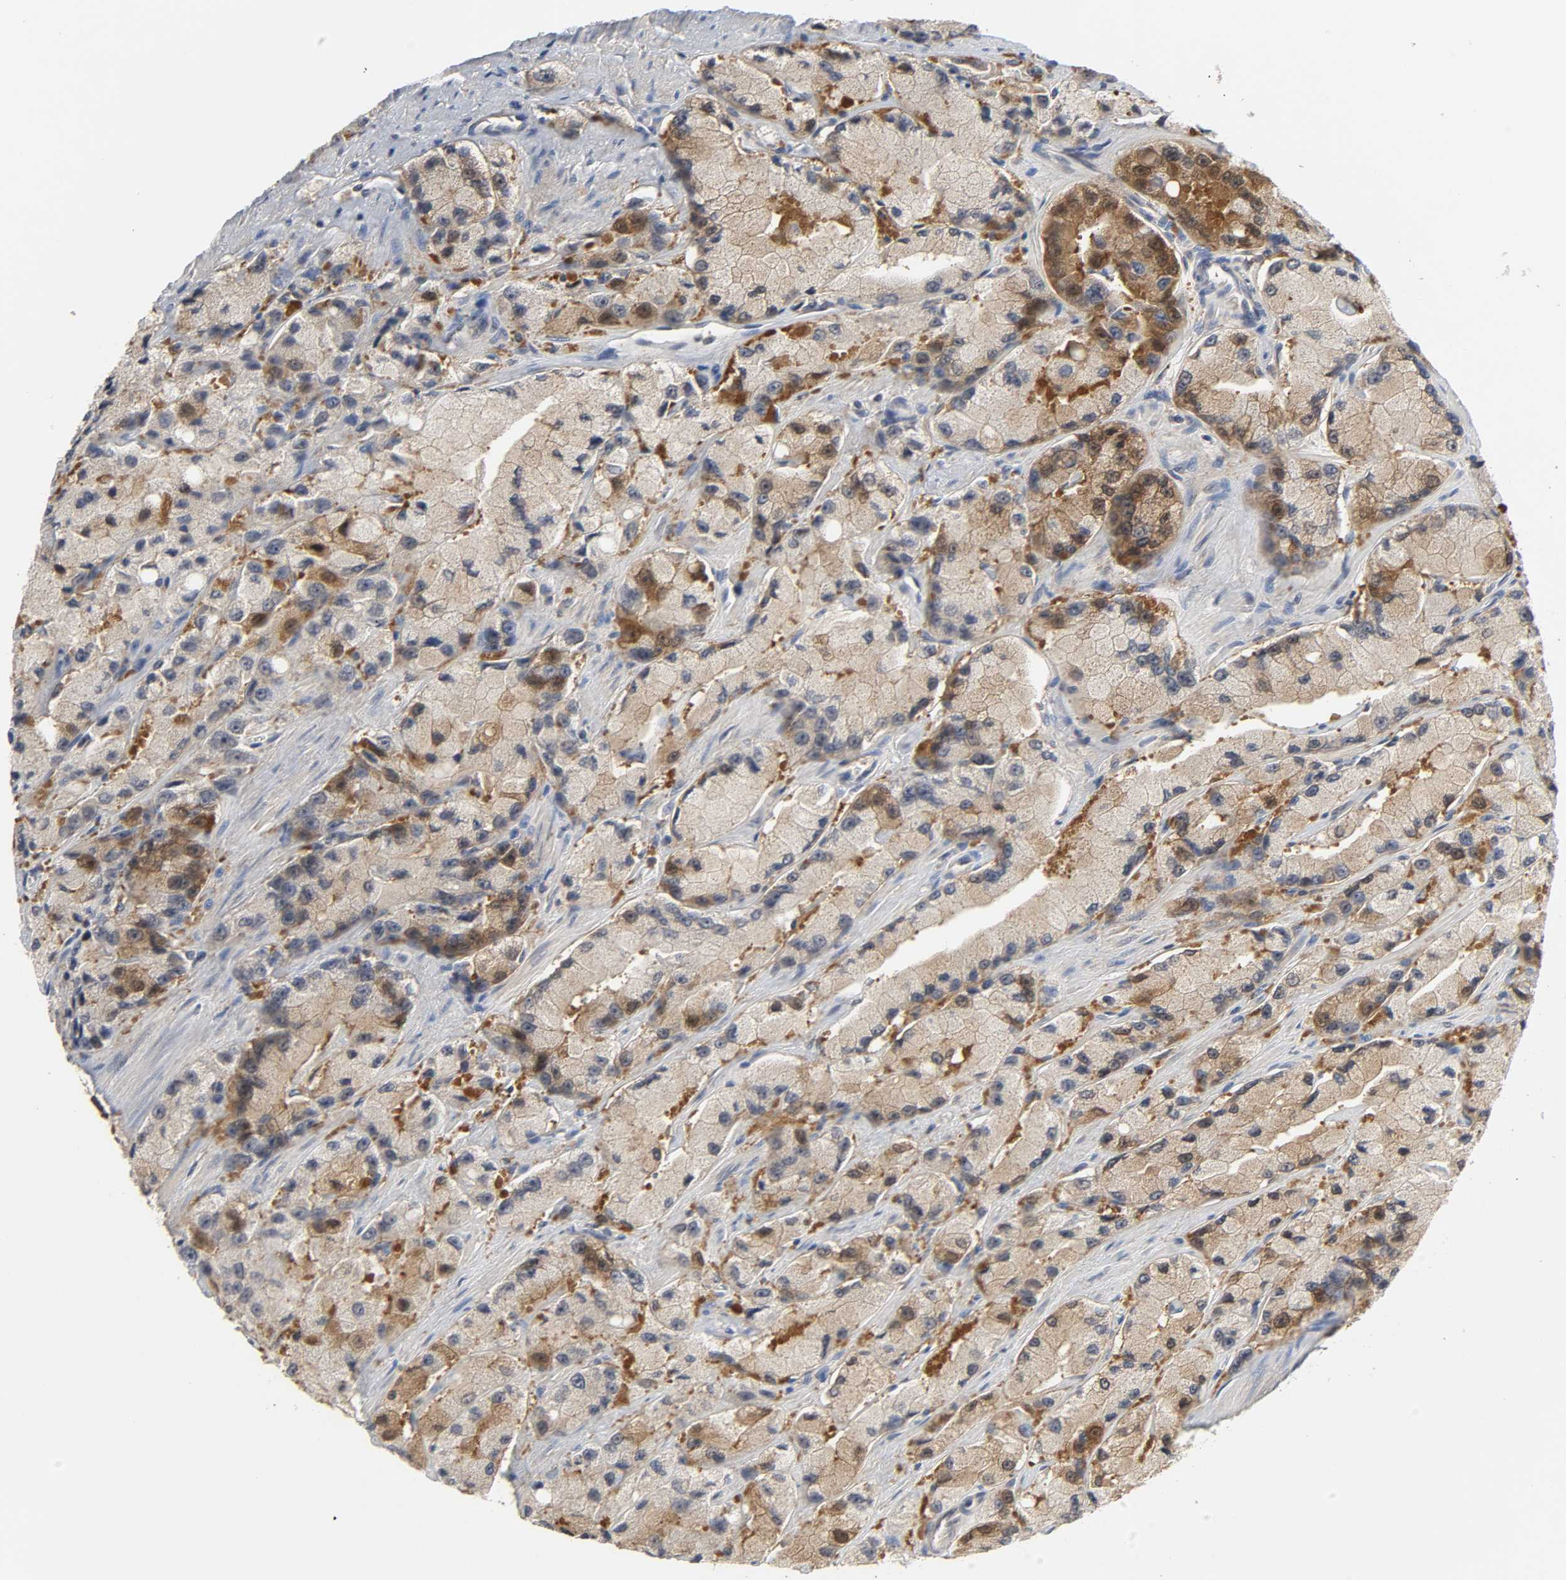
{"staining": {"intensity": "moderate", "quantity": ">75%", "location": "cytoplasmic/membranous"}, "tissue": "prostate cancer", "cell_type": "Tumor cells", "image_type": "cancer", "snomed": [{"axis": "morphology", "description": "Adenocarcinoma, High grade"}, {"axis": "topography", "description": "Prostate"}], "caption": "Tumor cells exhibit medium levels of moderate cytoplasmic/membranous expression in approximately >75% of cells in human prostate cancer (high-grade adenocarcinoma).", "gene": "MIF", "patient": {"sex": "male", "age": 58}}